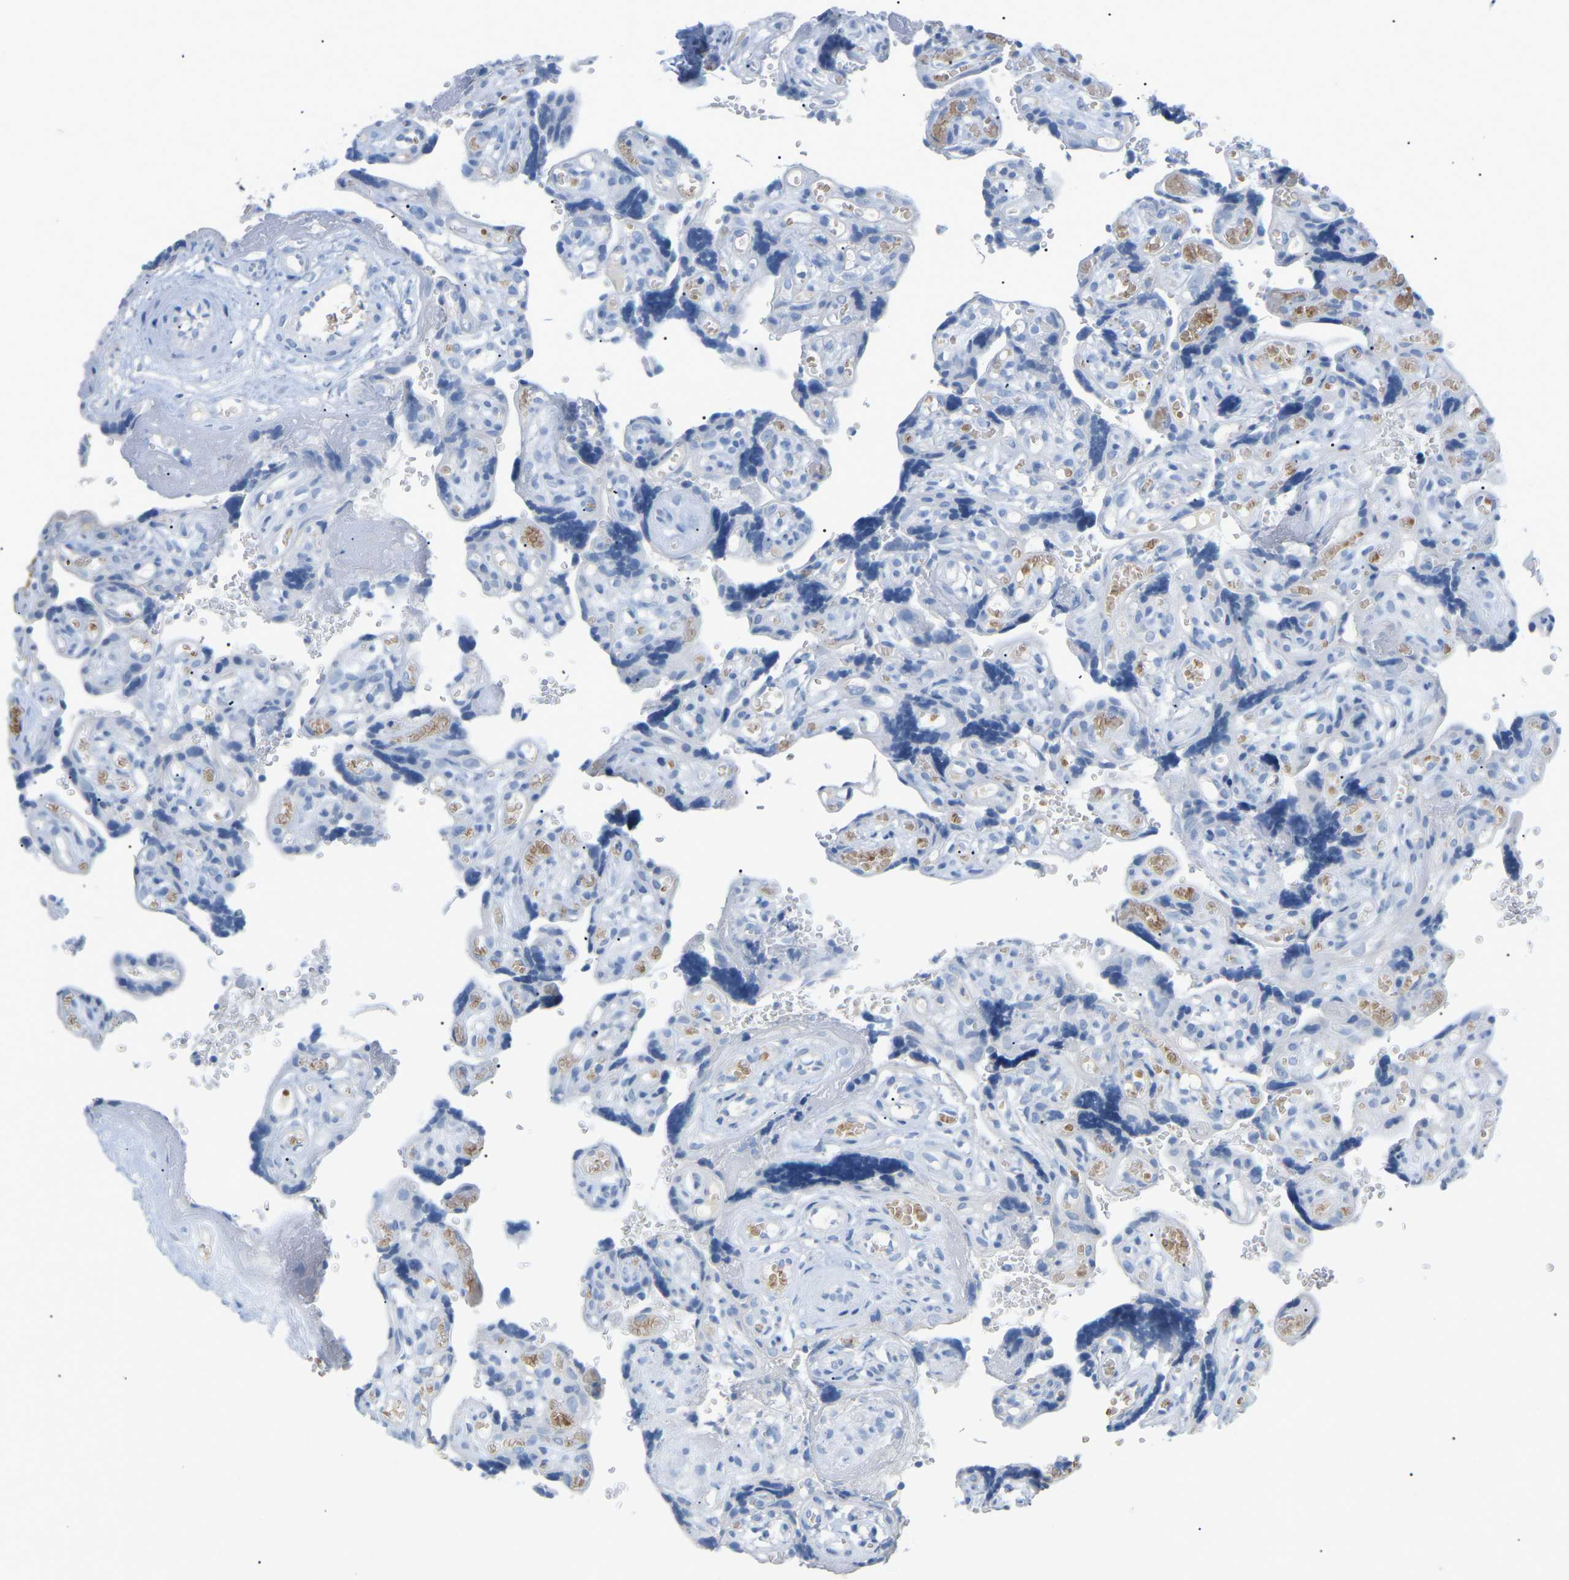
{"staining": {"intensity": "negative", "quantity": "none", "location": "none"}, "tissue": "placenta", "cell_type": "Decidual cells", "image_type": "normal", "snomed": [{"axis": "morphology", "description": "Normal tissue, NOS"}, {"axis": "topography", "description": "Placenta"}], "caption": "Immunohistochemical staining of unremarkable placenta reveals no significant staining in decidual cells. The staining was performed using DAB to visualize the protein expression in brown, while the nuclei were stained in blue with hematoxylin (Magnification: 20x).", "gene": "HBG2", "patient": {"sex": "female", "age": 30}}